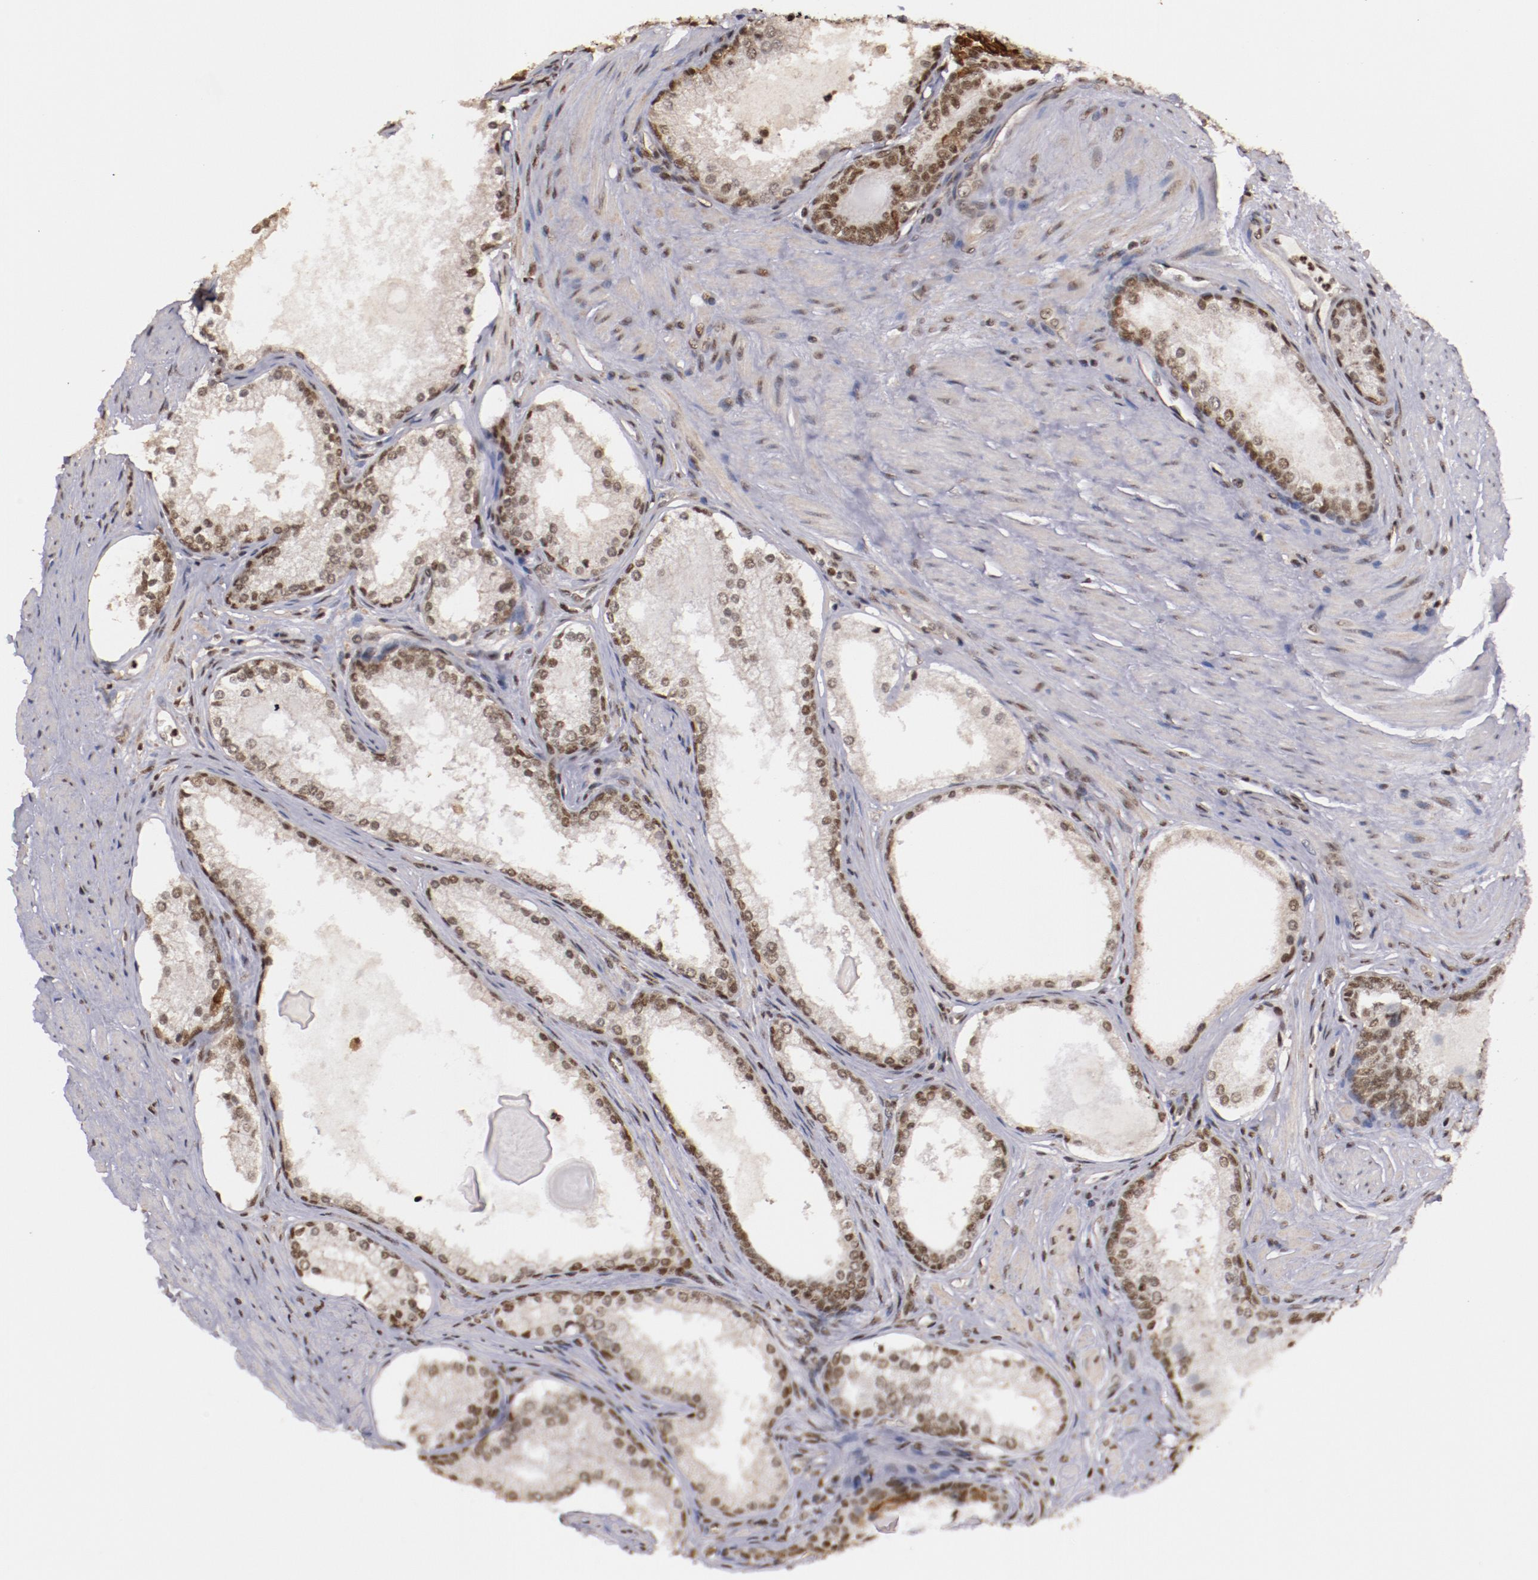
{"staining": {"intensity": "moderate", "quantity": ">75%", "location": "nuclear"}, "tissue": "prostate cancer", "cell_type": "Tumor cells", "image_type": "cancer", "snomed": [{"axis": "morphology", "description": "Adenocarcinoma, Medium grade"}, {"axis": "topography", "description": "Prostate"}], "caption": "High-magnification brightfield microscopy of prostate medium-grade adenocarcinoma stained with DAB (3,3'-diaminobenzidine) (brown) and counterstained with hematoxylin (blue). tumor cells exhibit moderate nuclear expression is seen in about>75% of cells. Using DAB (brown) and hematoxylin (blue) stains, captured at high magnification using brightfield microscopy.", "gene": "STAG2", "patient": {"sex": "male", "age": 72}}